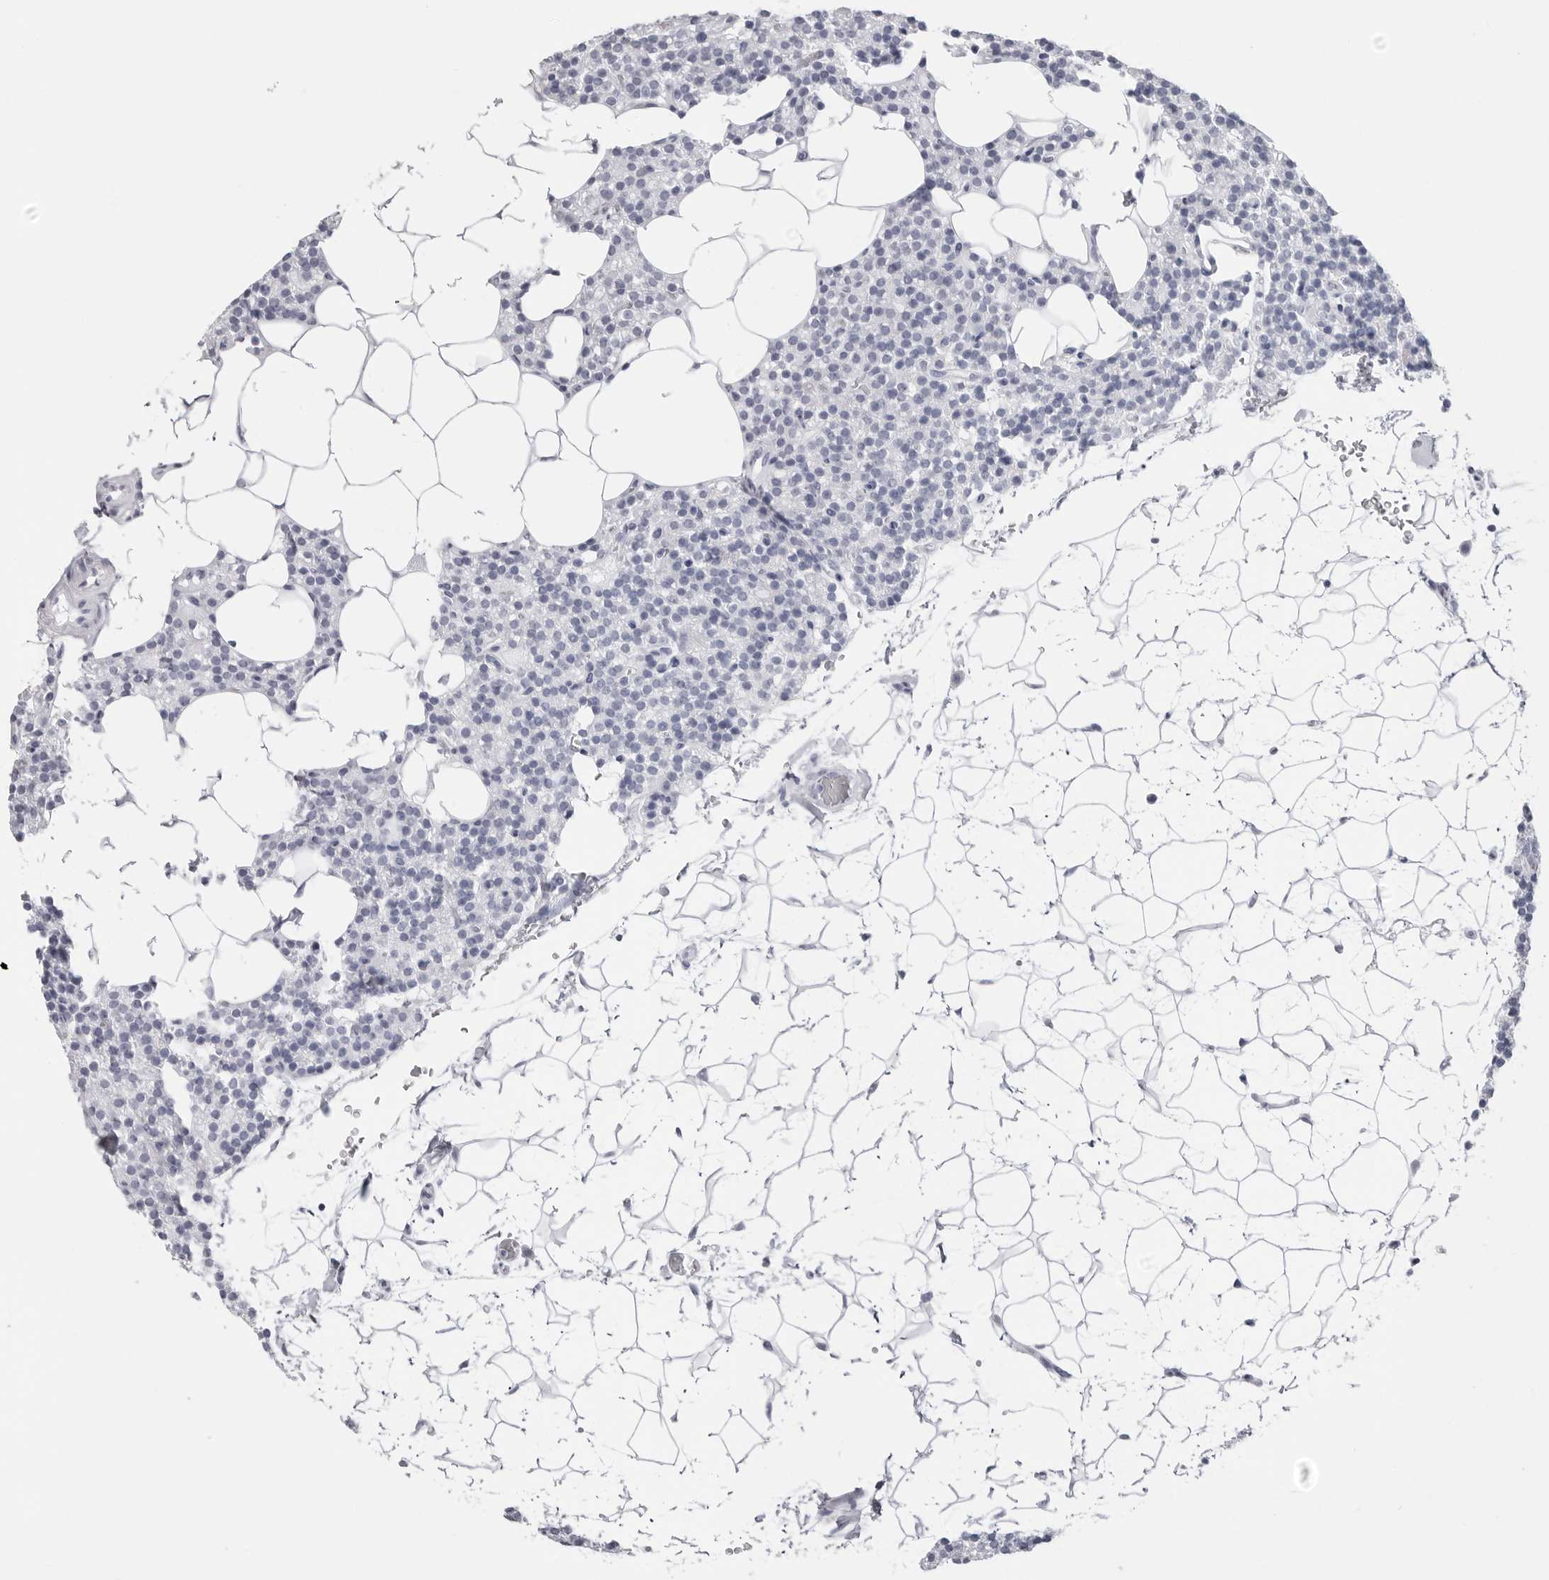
{"staining": {"intensity": "negative", "quantity": "none", "location": "none"}, "tissue": "parathyroid gland", "cell_type": "Glandular cells", "image_type": "normal", "snomed": [{"axis": "morphology", "description": "Normal tissue, NOS"}, {"axis": "topography", "description": "Parathyroid gland"}], "caption": "Unremarkable parathyroid gland was stained to show a protein in brown. There is no significant staining in glandular cells. (DAB (3,3'-diaminobenzidine) immunohistochemistry visualized using brightfield microscopy, high magnification).", "gene": "CST2", "patient": {"sex": "female", "age": 56}}